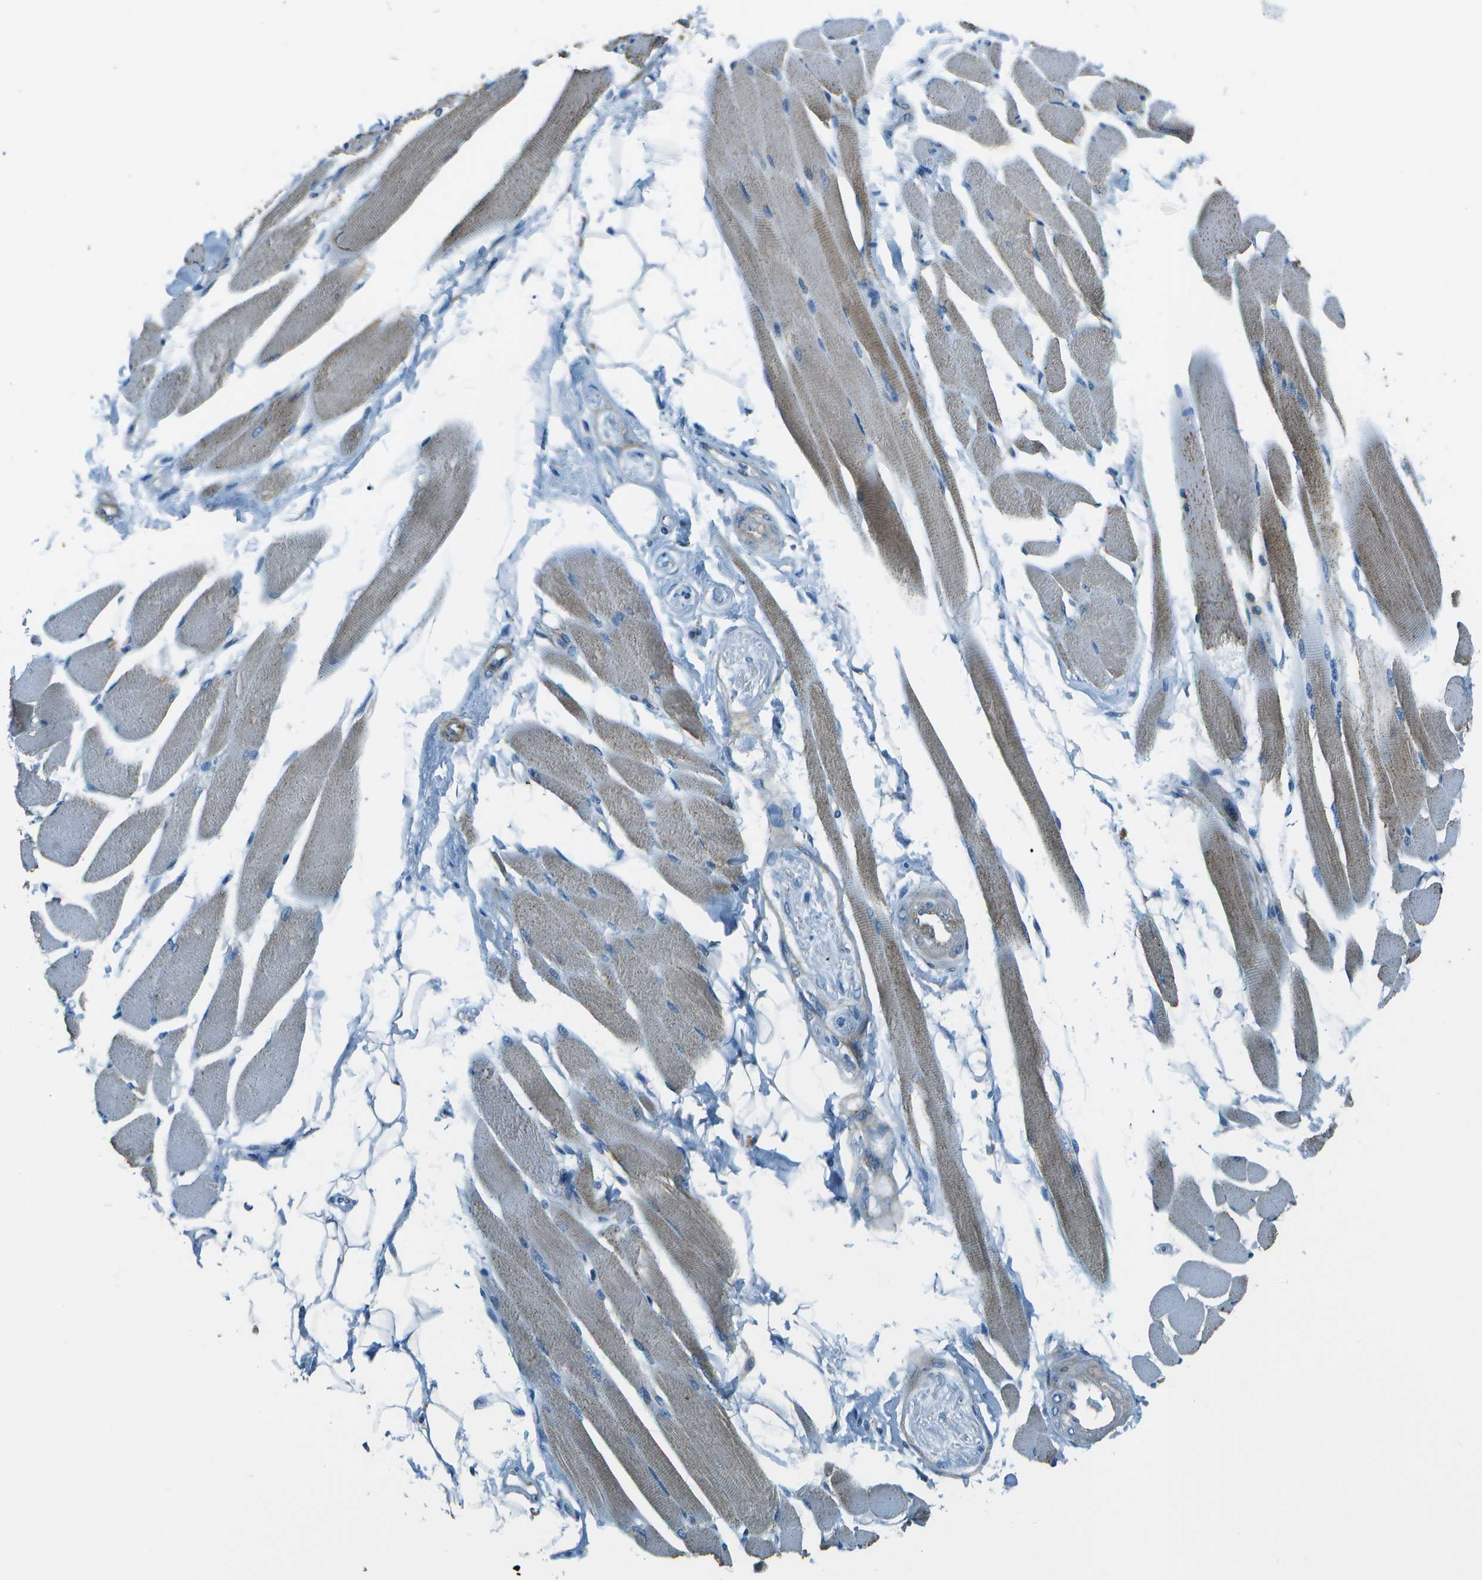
{"staining": {"intensity": "weak", "quantity": "25%-75%", "location": "cytoplasmic/membranous"}, "tissue": "skeletal muscle", "cell_type": "Myocytes", "image_type": "normal", "snomed": [{"axis": "morphology", "description": "Normal tissue, NOS"}, {"axis": "topography", "description": "Skeletal muscle"}, {"axis": "topography", "description": "Peripheral nerve tissue"}], "caption": "Myocytes demonstrate low levels of weak cytoplasmic/membranous positivity in about 25%-75% of cells in benign skeletal muscle. The protein is stained brown, and the nuclei are stained in blue (DAB (3,3'-diaminobenzidine) IHC with brightfield microscopy, high magnification).", "gene": "TMEM51", "patient": {"sex": "female", "age": 84}}